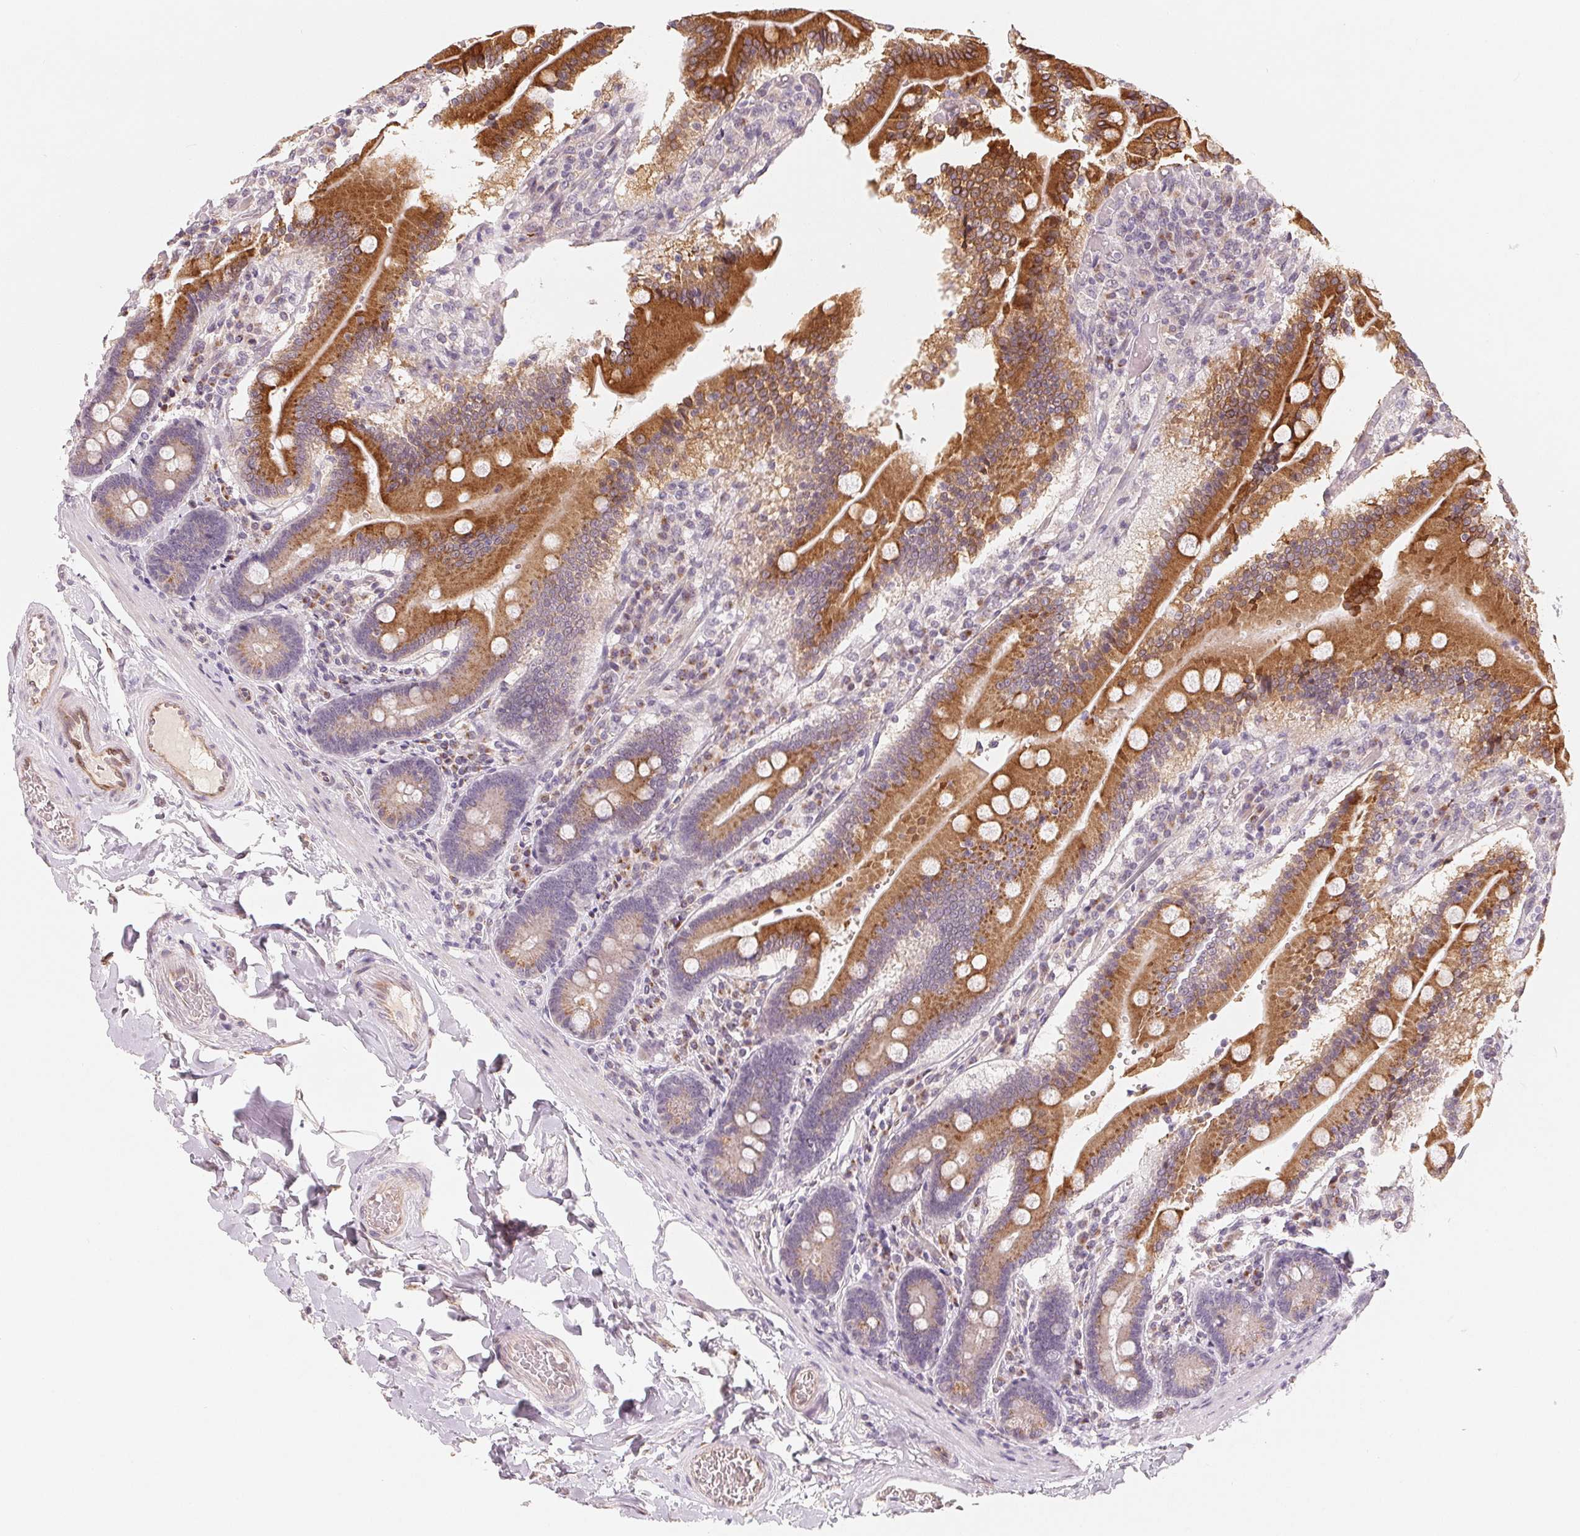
{"staining": {"intensity": "strong", "quantity": ">75%", "location": "cytoplasmic/membranous"}, "tissue": "duodenum", "cell_type": "Glandular cells", "image_type": "normal", "snomed": [{"axis": "morphology", "description": "Normal tissue, NOS"}, {"axis": "topography", "description": "Duodenum"}], "caption": "Protein analysis of benign duodenum reveals strong cytoplasmic/membranous expression in about >75% of glandular cells.", "gene": "TMSB15B", "patient": {"sex": "female", "age": 62}}